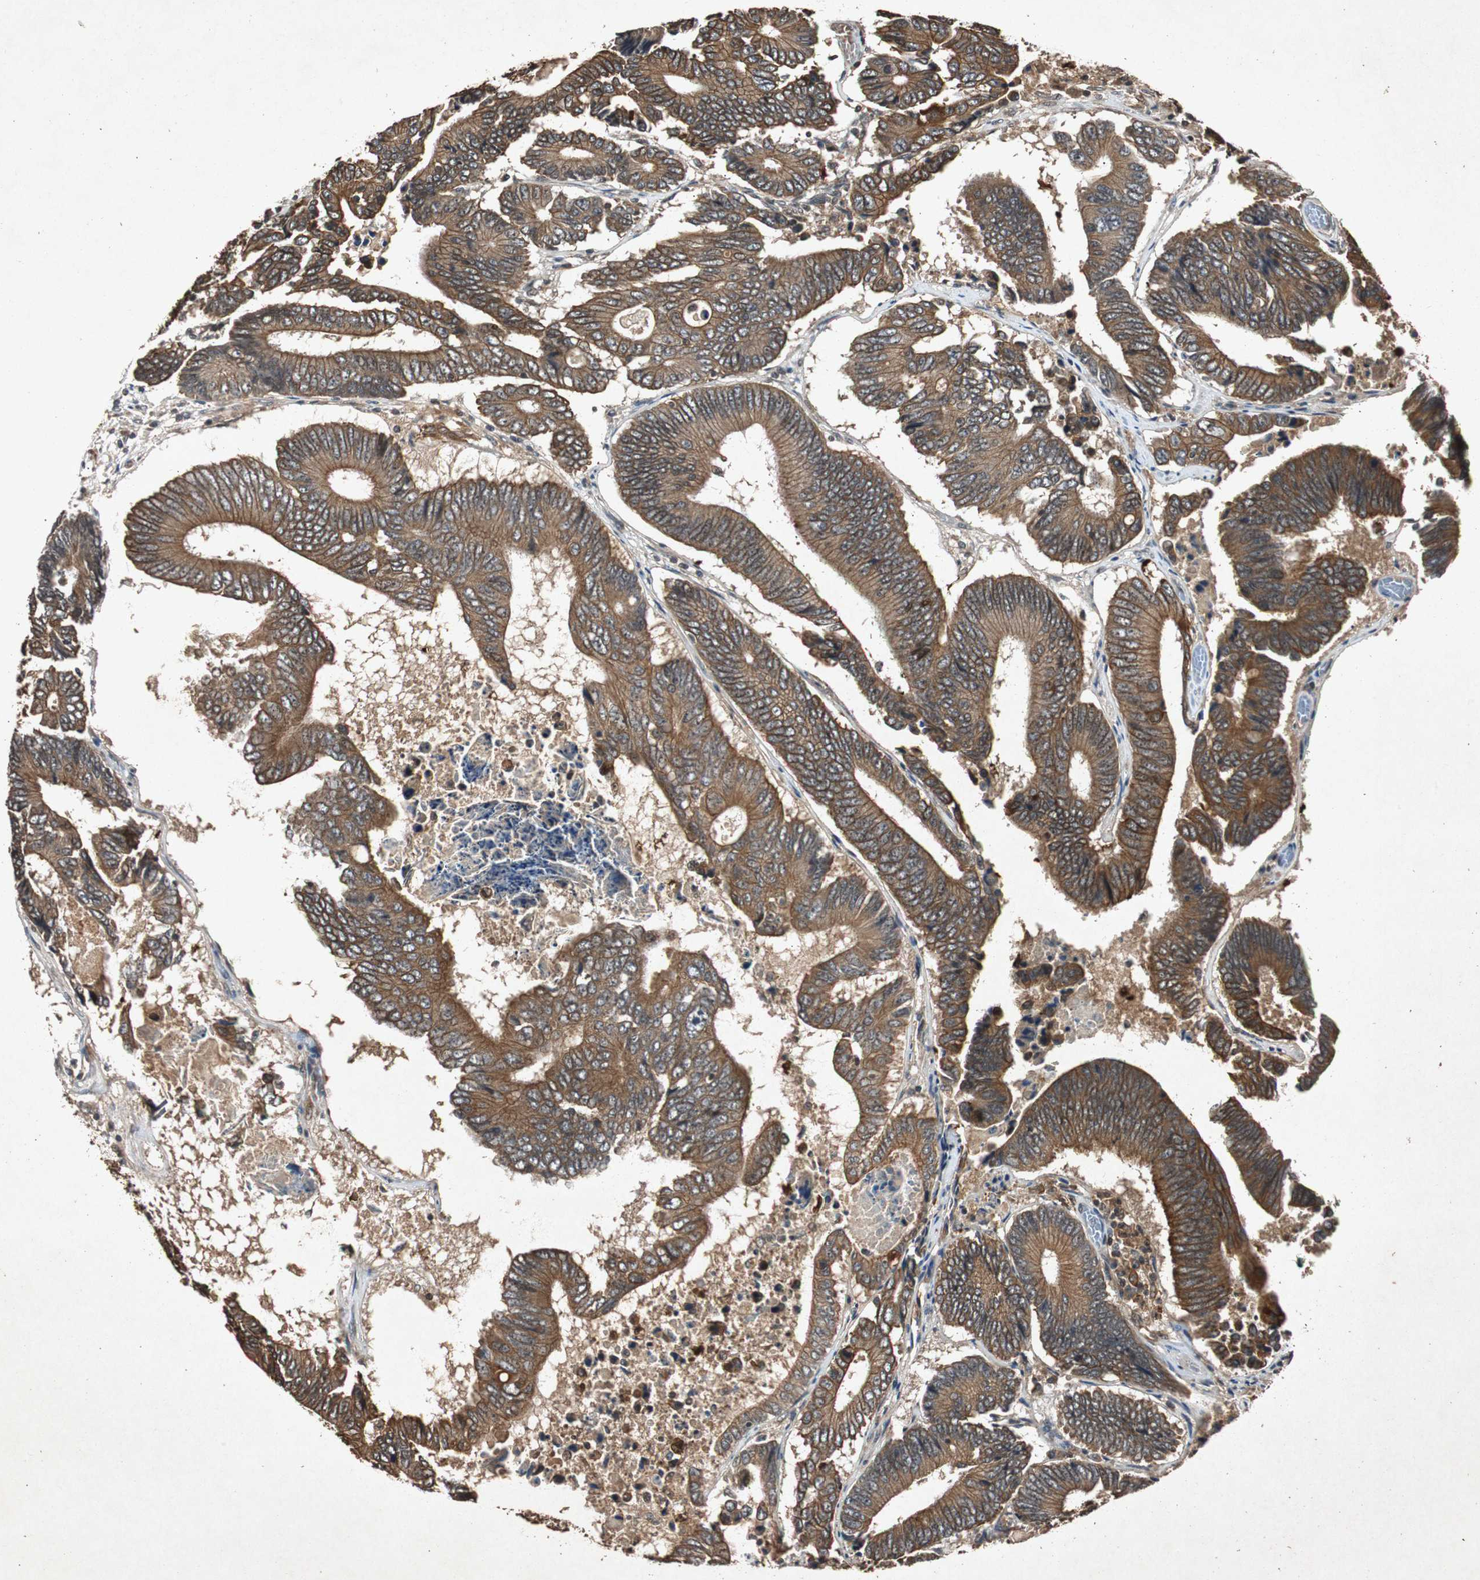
{"staining": {"intensity": "strong", "quantity": ">75%", "location": "cytoplasmic/membranous"}, "tissue": "colorectal cancer", "cell_type": "Tumor cells", "image_type": "cancer", "snomed": [{"axis": "morphology", "description": "Adenocarcinoma, NOS"}, {"axis": "topography", "description": "Colon"}], "caption": "An immunohistochemistry image of neoplastic tissue is shown. Protein staining in brown shows strong cytoplasmic/membranous positivity in colorectal cancer within tumor cells. The staining was performed using DAB to visualize the protein expression in brown, while the nuclei were stained in blue with hematoxylin (Magnification: 20x).", "gene": "SLIT2", "patient": {"sex": "female", "age": 78}}